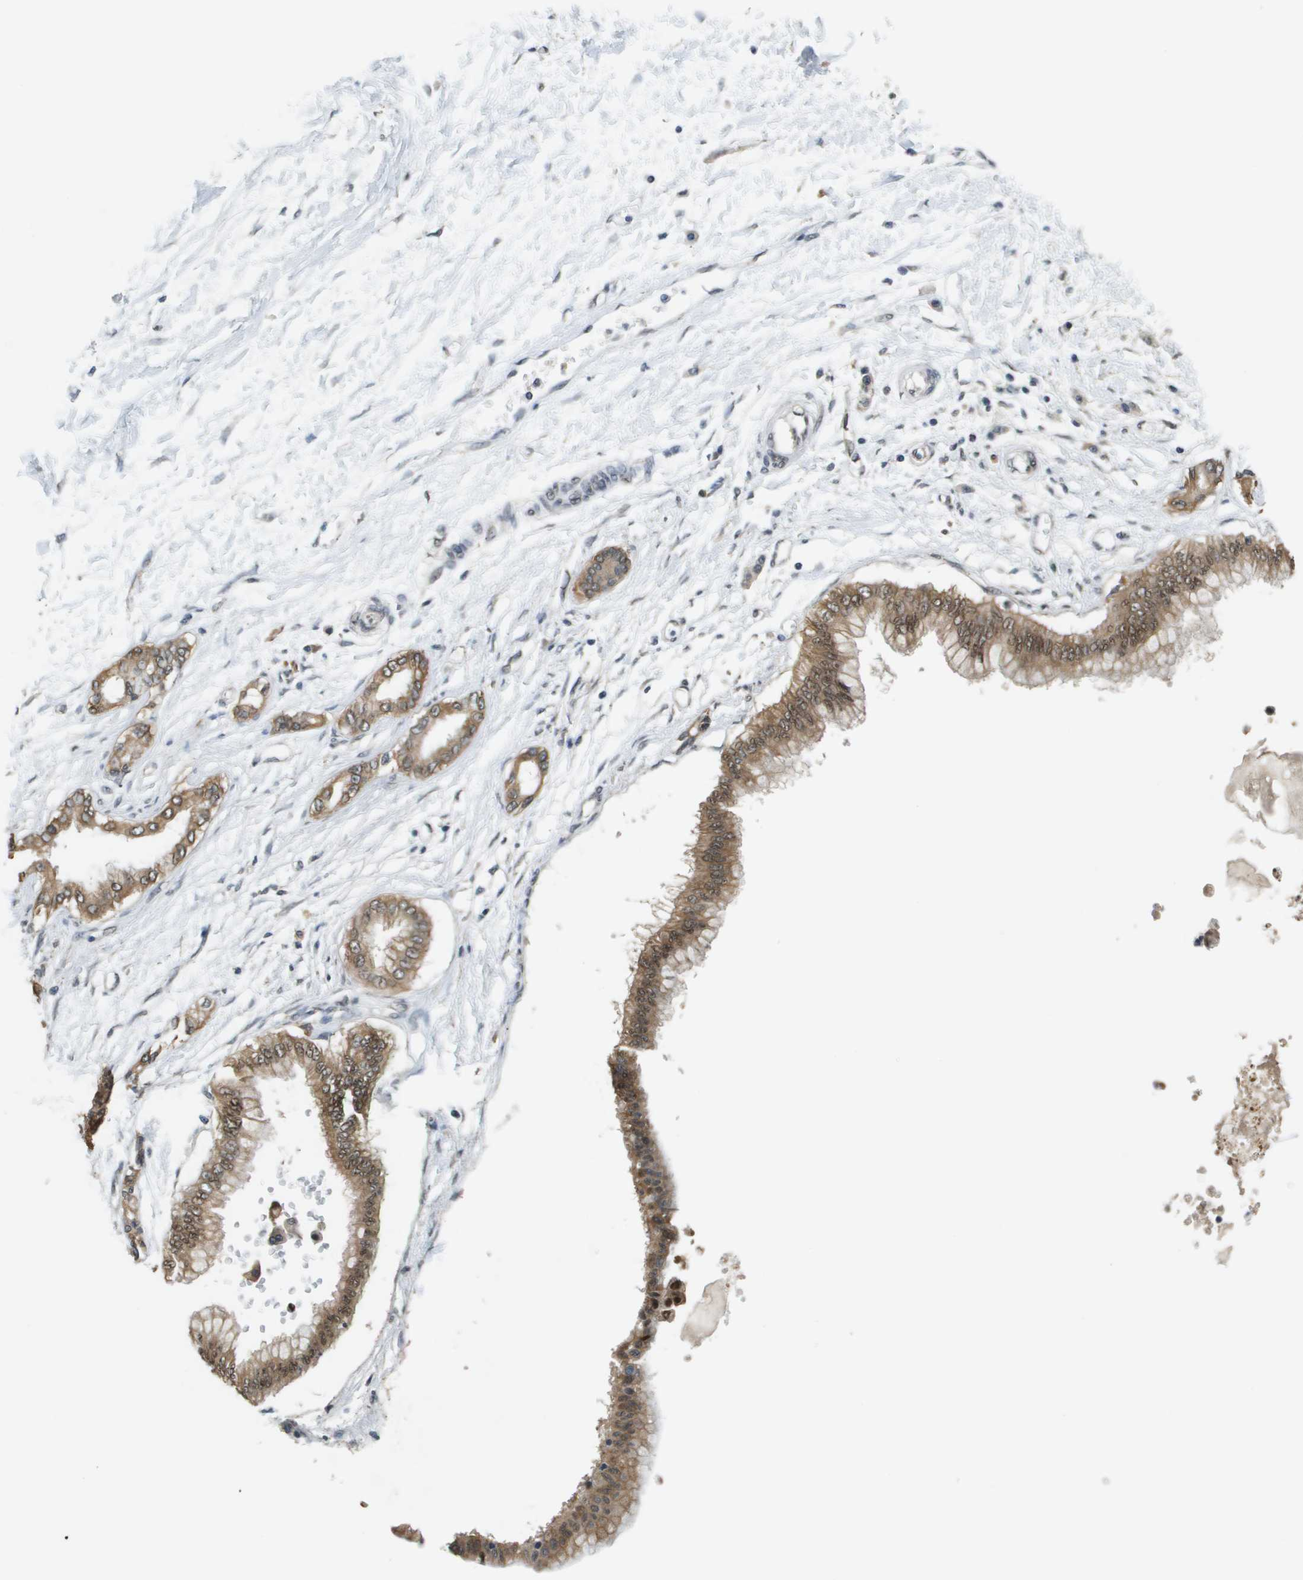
{"staining": {"intensity": "moderate", "quantity": ">75%", "location": "cytoplasmic/membranous,nuclear"}, "tissue": "pancreatic cancer", "cell_type": "Tumor cells", "image_type": "cancer", "snomed": [{"axis": "morphology", "description": "Adenocarcinoma, NOS"}, {"axis": "topography", "description": "Pancreas"}], "caption": "Immunohistochemistry of human adenocarcinoma (pancreatic) reveals medium levels of moderate cytoplasmic/membranous and nuclear positivity in about >75% of tumor cells. (brown staining indicates protein expression, while blue staining denotes nuclei).", "gene": "FANCC", "patient": {"sex": "male", "age": 56}}